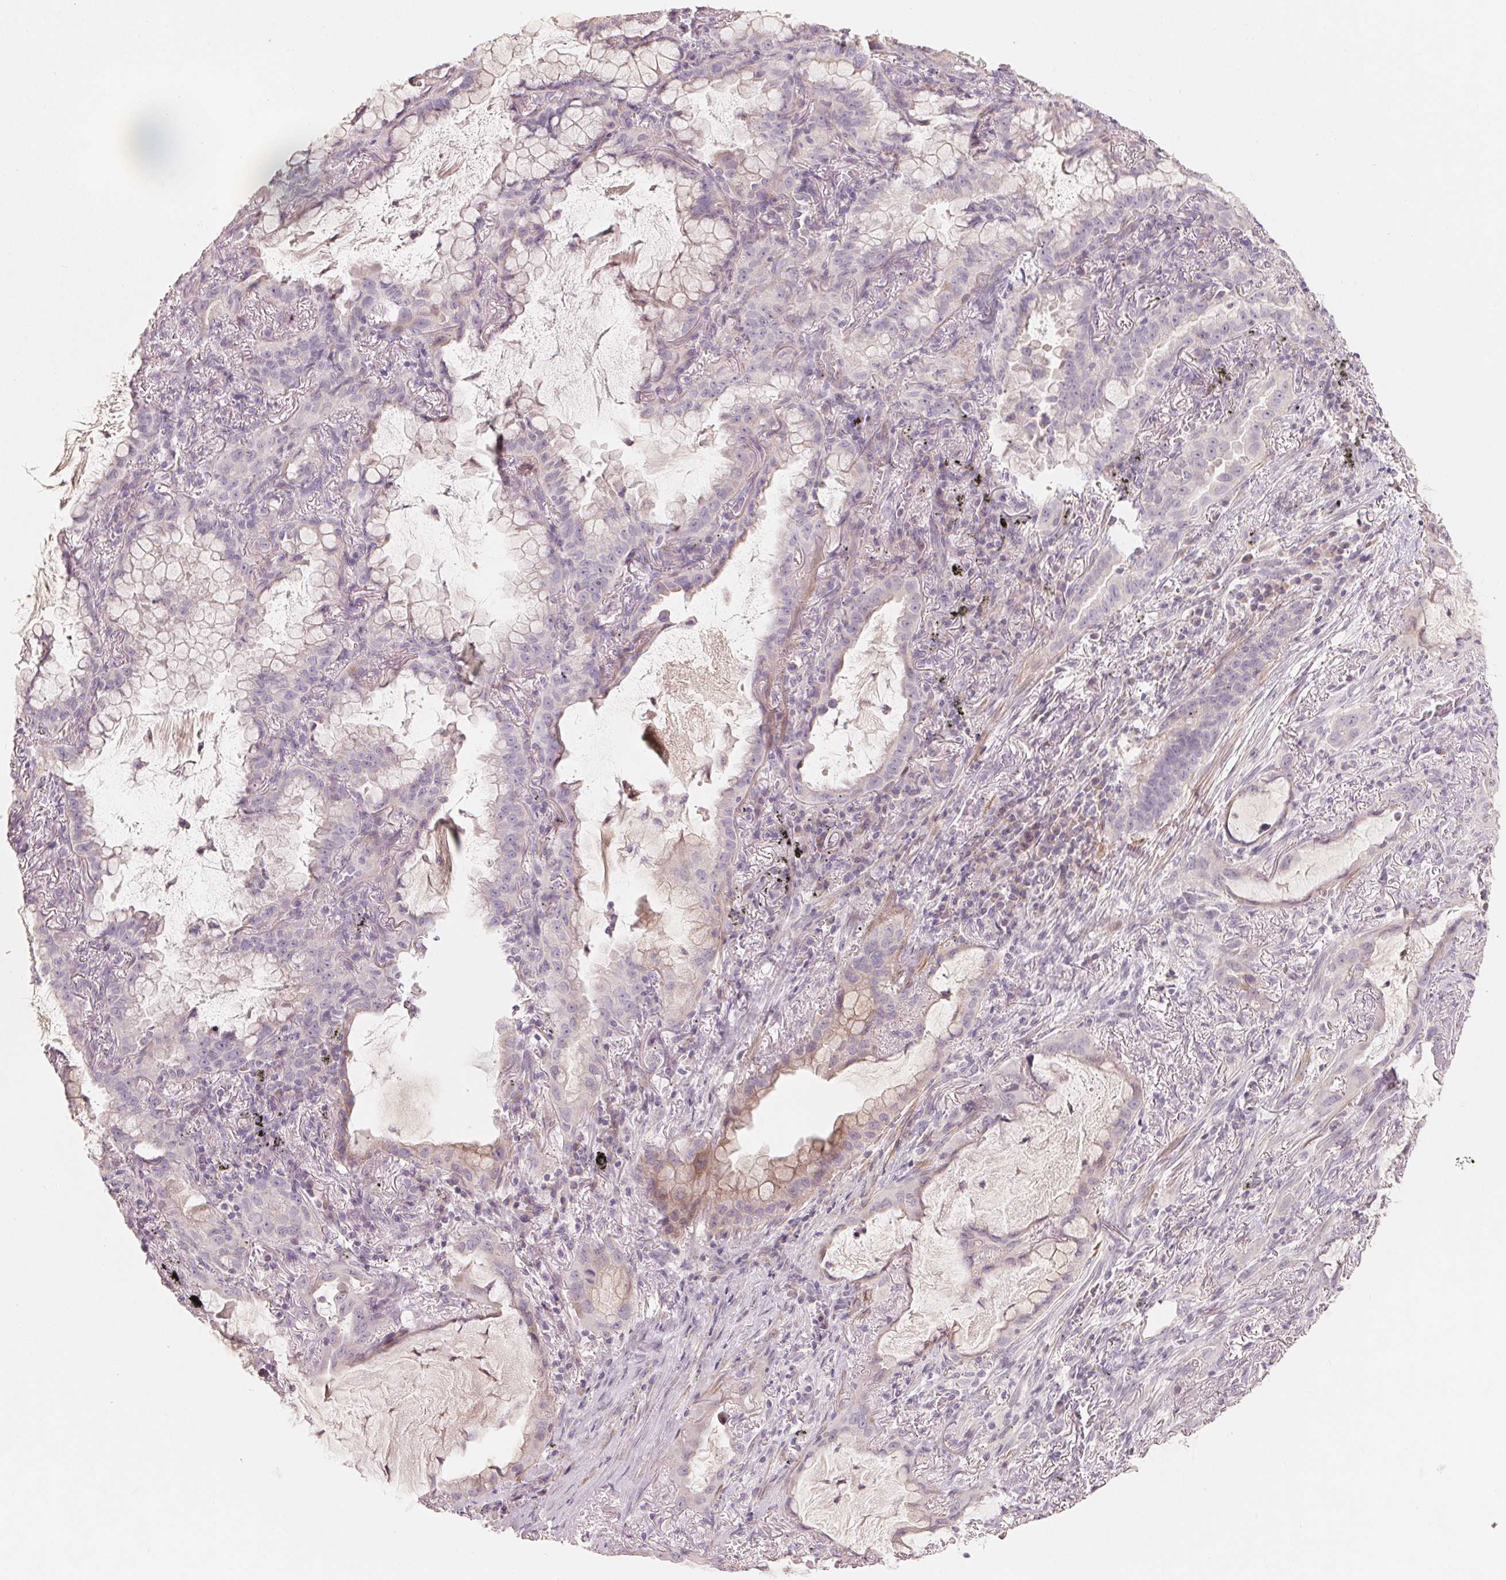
{"staining": {"intensity": "weak", "quantity": "<25%", "location": "cytoplasmic/membranous"}, "tissue": "lung cancer", "cell_type": "Tumor cells", "image_type": "cancer", "snomed": [{"axis": "morphology", "description": "Adenocarcinoma, NOS"}, {"axis": "topography", "description": "Lung"}], "caption": "Immunohistochemical staining of human lung cancer exhibits no significant staining in tumor cells. (DAB immunohistochemistry (IHC) with hematoxylin counter stain).", "gene": "TP53AIP1", "patient": {"sex": "male", "age": 65}}